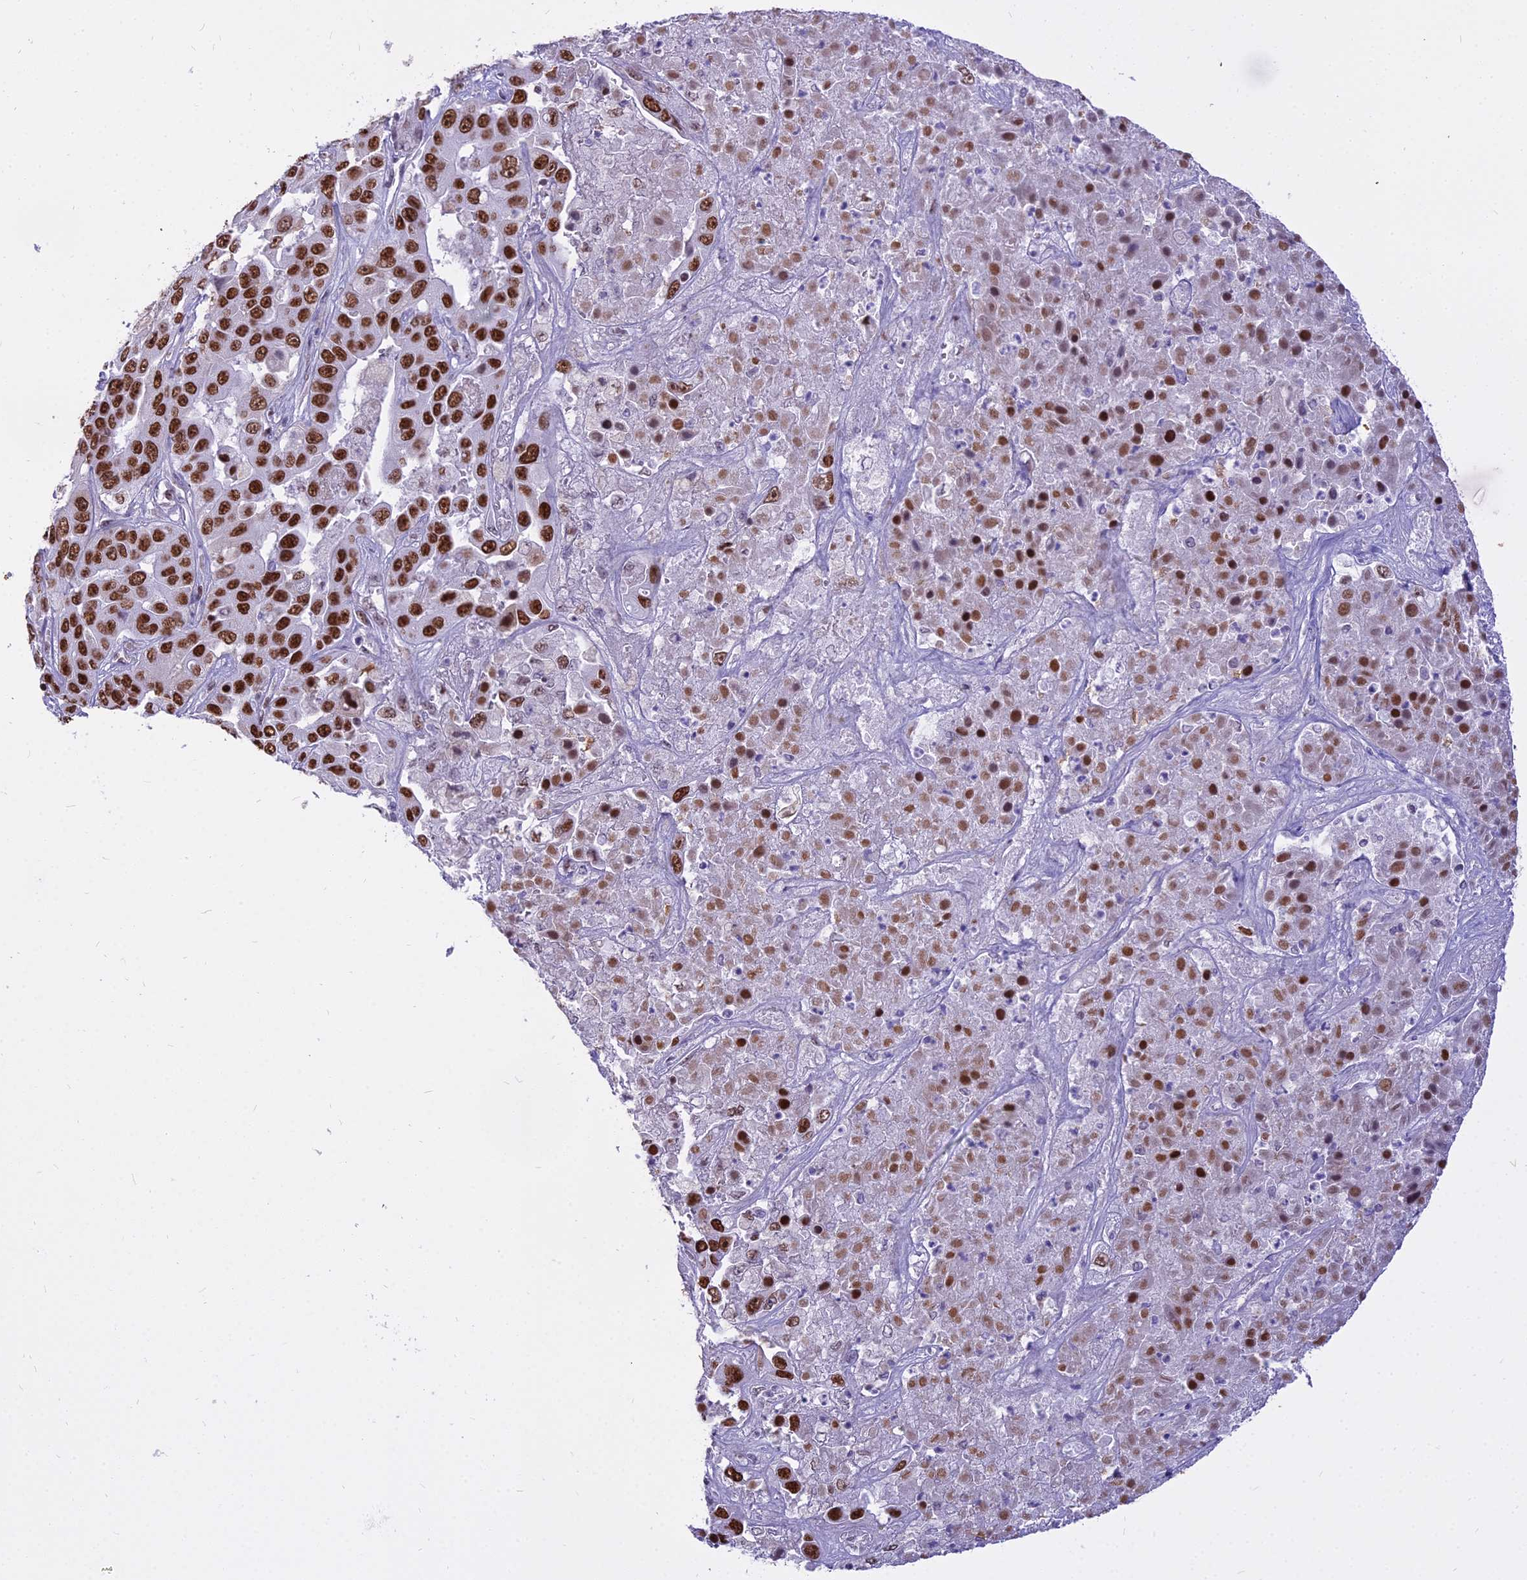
{"staining": {"intensity": "strong", "quantity": ">75%", "location": "nuclear"}, "tissue": "liver cancer", "cell_type": "Tumor cells", "image_type": "cancer", "snomed": [{"axis": "morphology", "description": "Cholangiocarcinoma"}, {"axis": "topography", "description": "Liver"}], "caption": "The histopathology image shows staining of liver cancer (cholangiocarcinoma), revealing strong nuclear protein staining (brown color) within tumor cells.", "gene": "PARP1", "patient": {"sex": "female", "age": 52}}